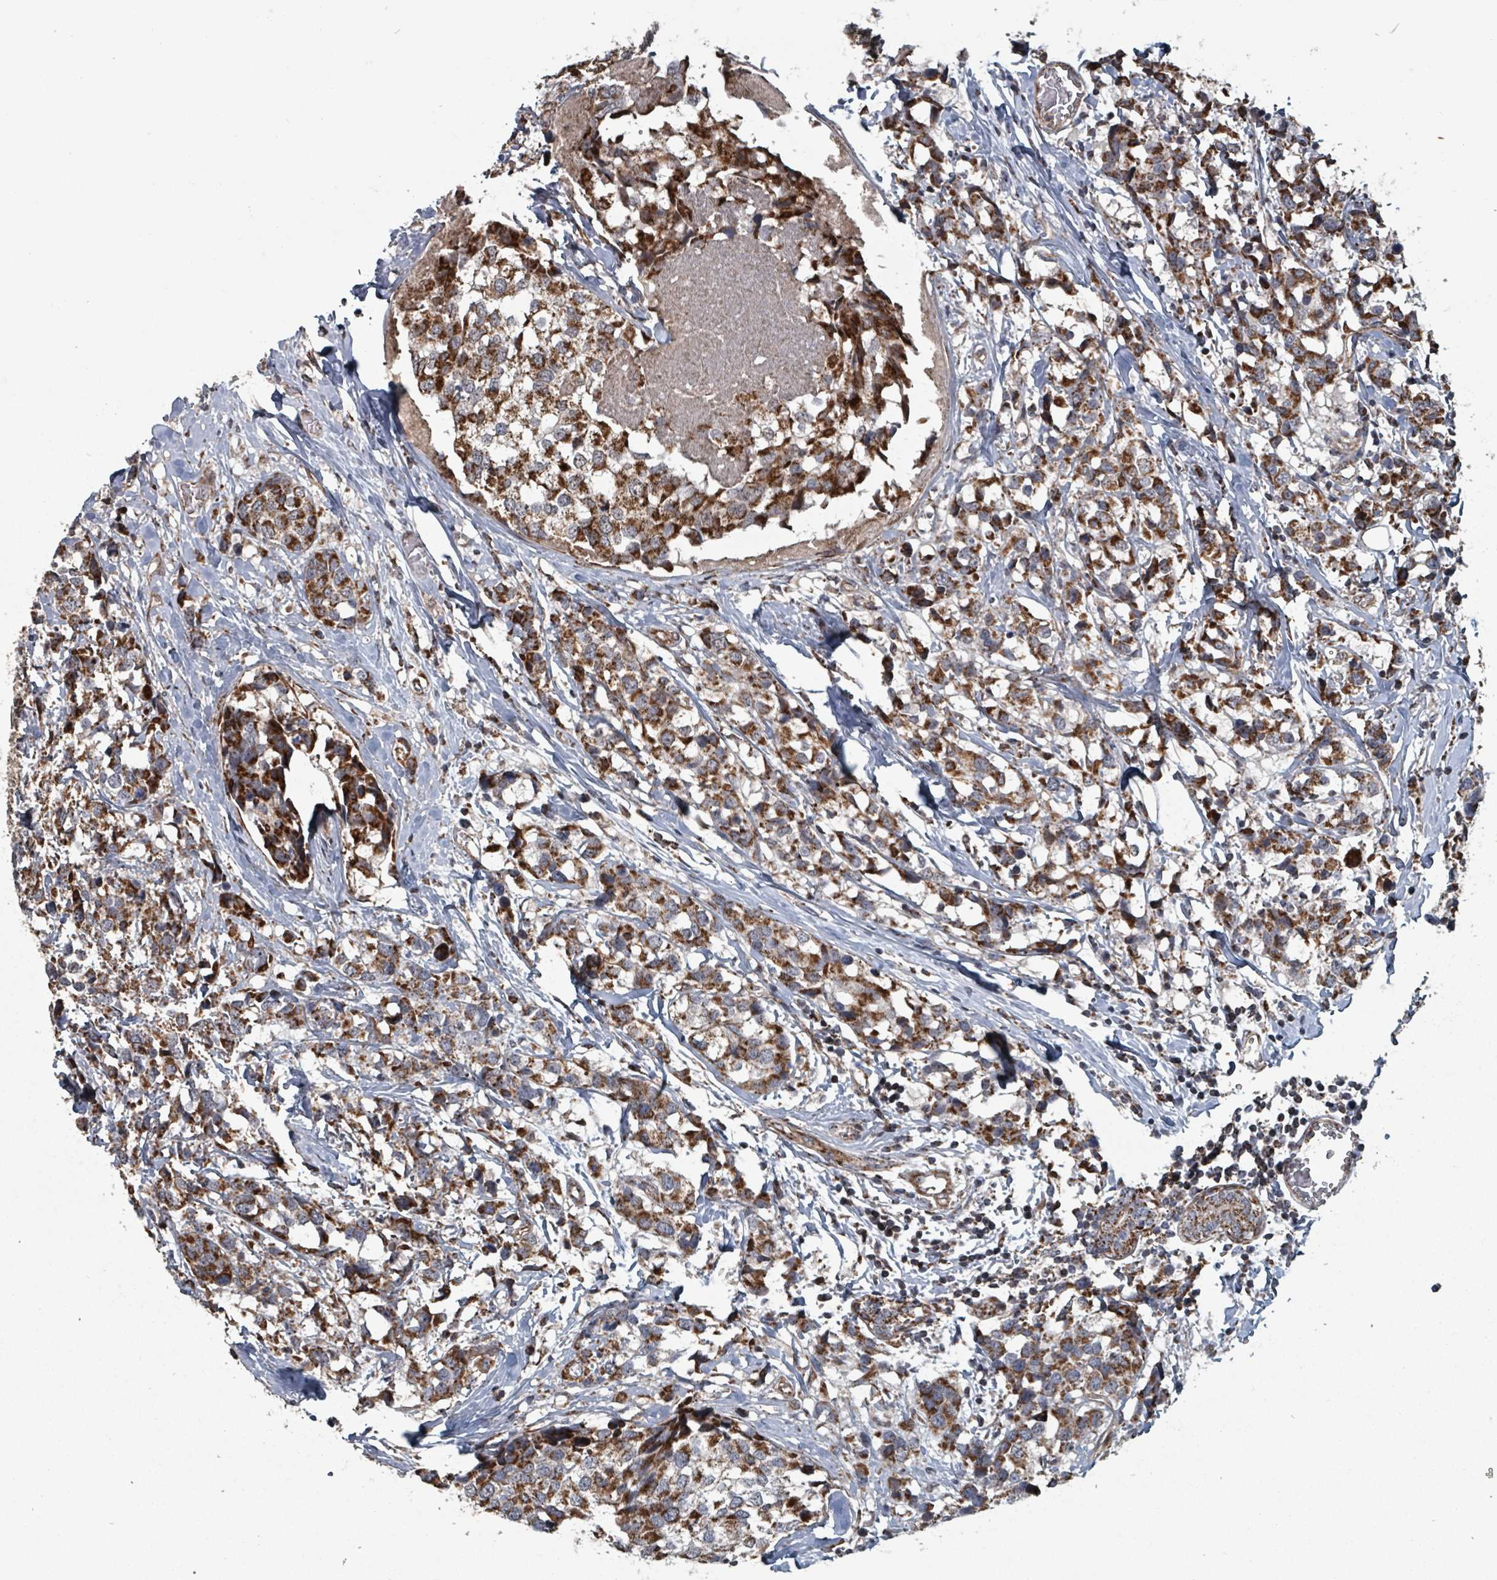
{"staining": {"intensity": "strong", "quantity": ">75%", "location": "cytoplasmic/membranous"}, "tissue": "breast cancer", "cell_type": "Tumor cells", "image_type": "cancer", "snomed": [{"axis": "morphology", "description": "Lobular carcinoma"}, {"axis": "topography", "description": "Breast"}], "caption": "An IHC histopathology image of neoplastic tissue is shown. Protein staining in brown shows strong cytoplasmic/membranous positivity in lobular carcinoma (breast) within tumor cells. The staining was performed using DAB, with brown indicating positive protein expression. Nuclei are stained blue with hematoxylin.", "gene": "MRPL4", "patient": {"sex": "female", "age": 59}}